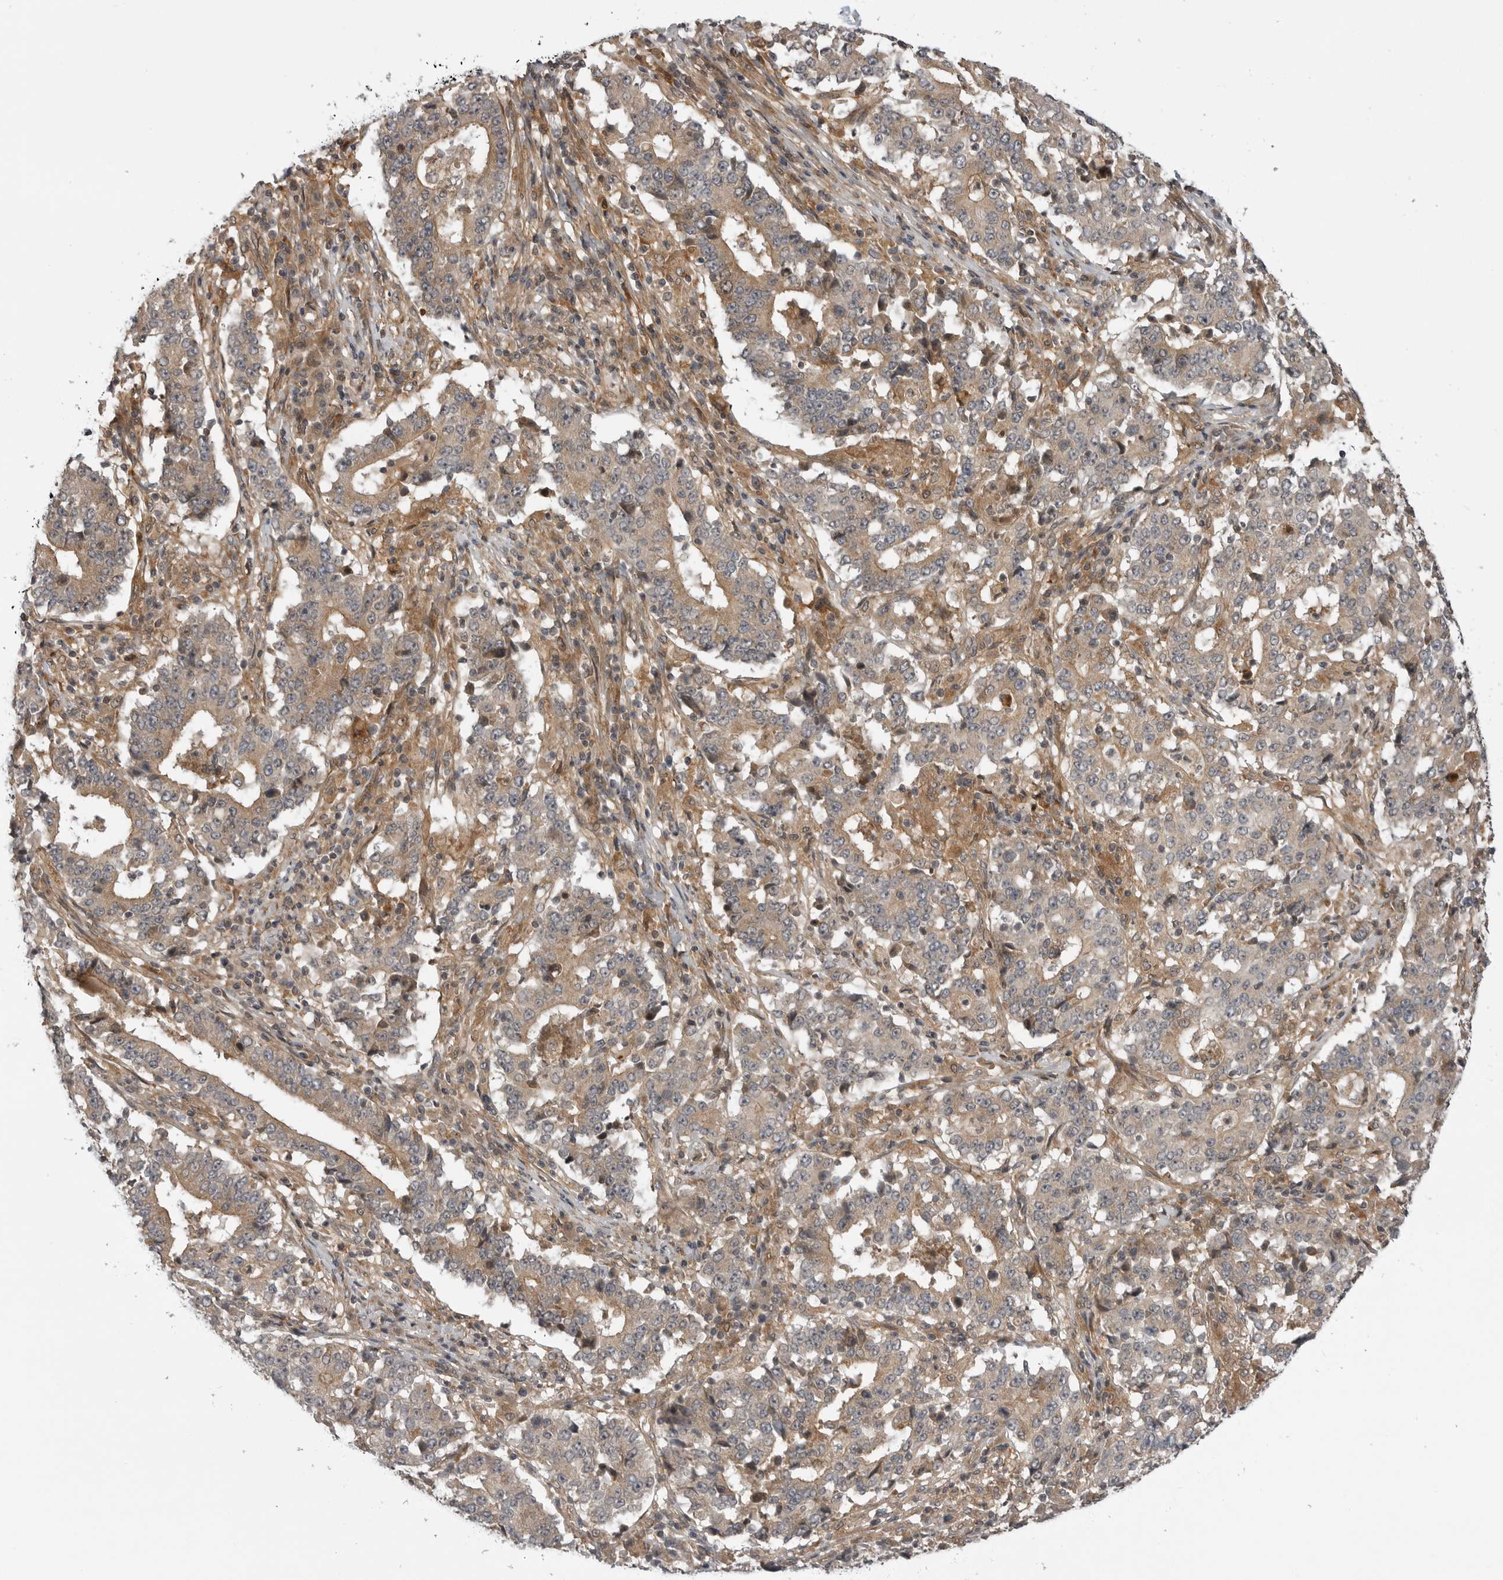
{"staining": {"intensity": "weak", "quantity": ">75%", "location": "cytoplasmic/membranous"}, "tissue": "stomach cancer", "cell_type": "Tumor cells", "image_type": "cancer", "snomed": [{"axis": "morphology", "description": "Adenocarcinoma, NOS"}, {"axis": "topography", "description": "Stomach"}], "caption": "DAB (3,3'-diaminobenzidine) immunohistochemical staining of stomach cancer displays weak cytoplasmic/membranous protein positivity in approximately >75% of tumor cells.", "gene": "LRRC45", "patient": {"sex": "male", "age": 59}}